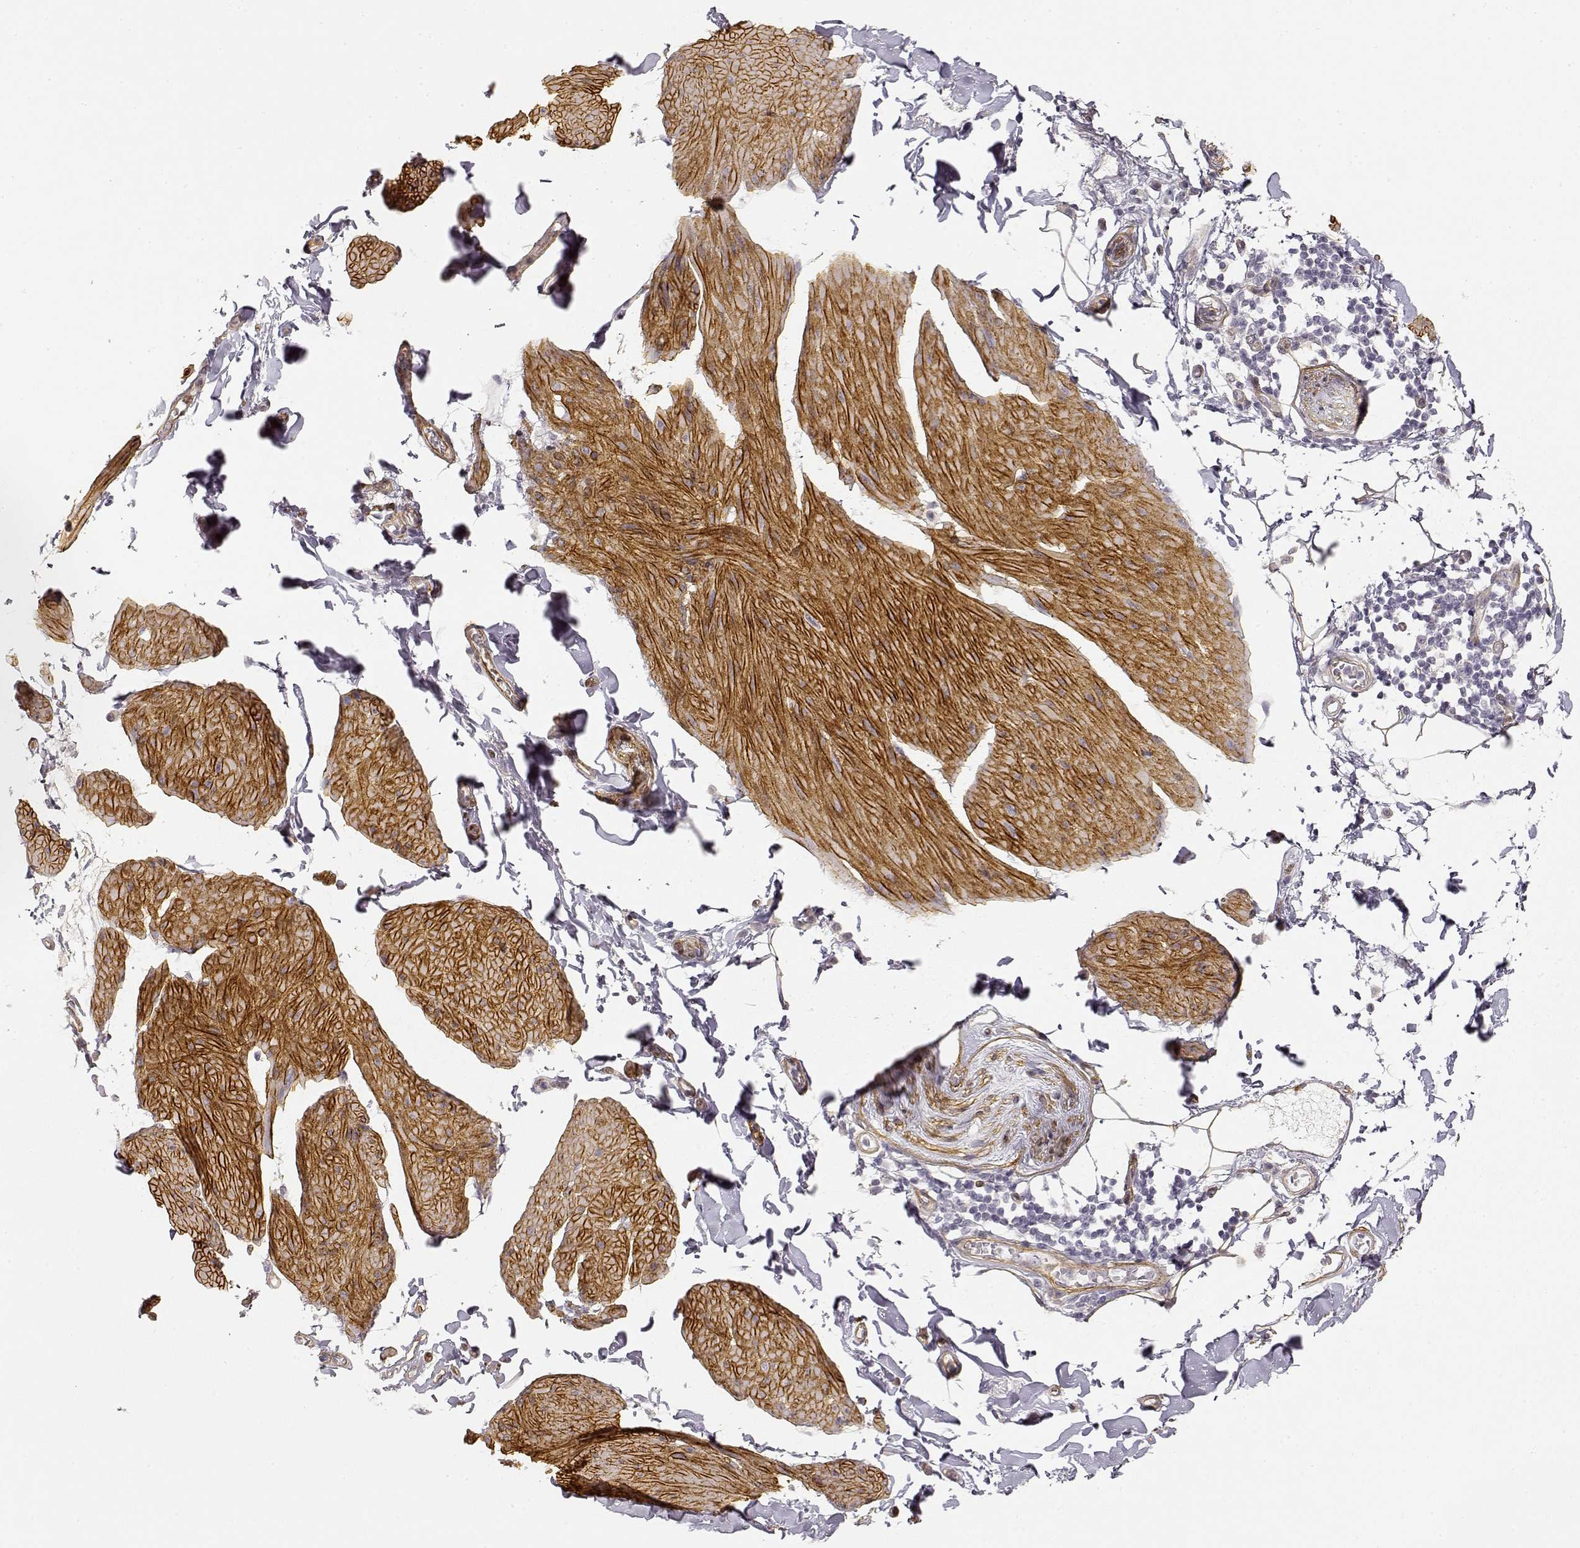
{"staining": {"intensity": "strong", "quantity": ">75%", "location": "cytoplasmic/membranous"}, "tissue": "smooth muscle", "cell_type": "Smooth muscle cells", "image_type": "normal", "snomed": [{"axis": "morphology", "description": "Normal tissue, NOS"}, {"axis": "topography", "description": "Adipose tissue"}, {"axis": "topography", "description": "Smooth muscle"}, {"axis": "topography", "description": "Peripheral nerve tissue"}], "caption": "Smooth muscle stained with a brown dye shows strong cytoplasmic/membranous positive expression in about >75% of smooth muscle cells.", "gene": "LAMA4", "patient": {"sex": "male", "age": 83}}